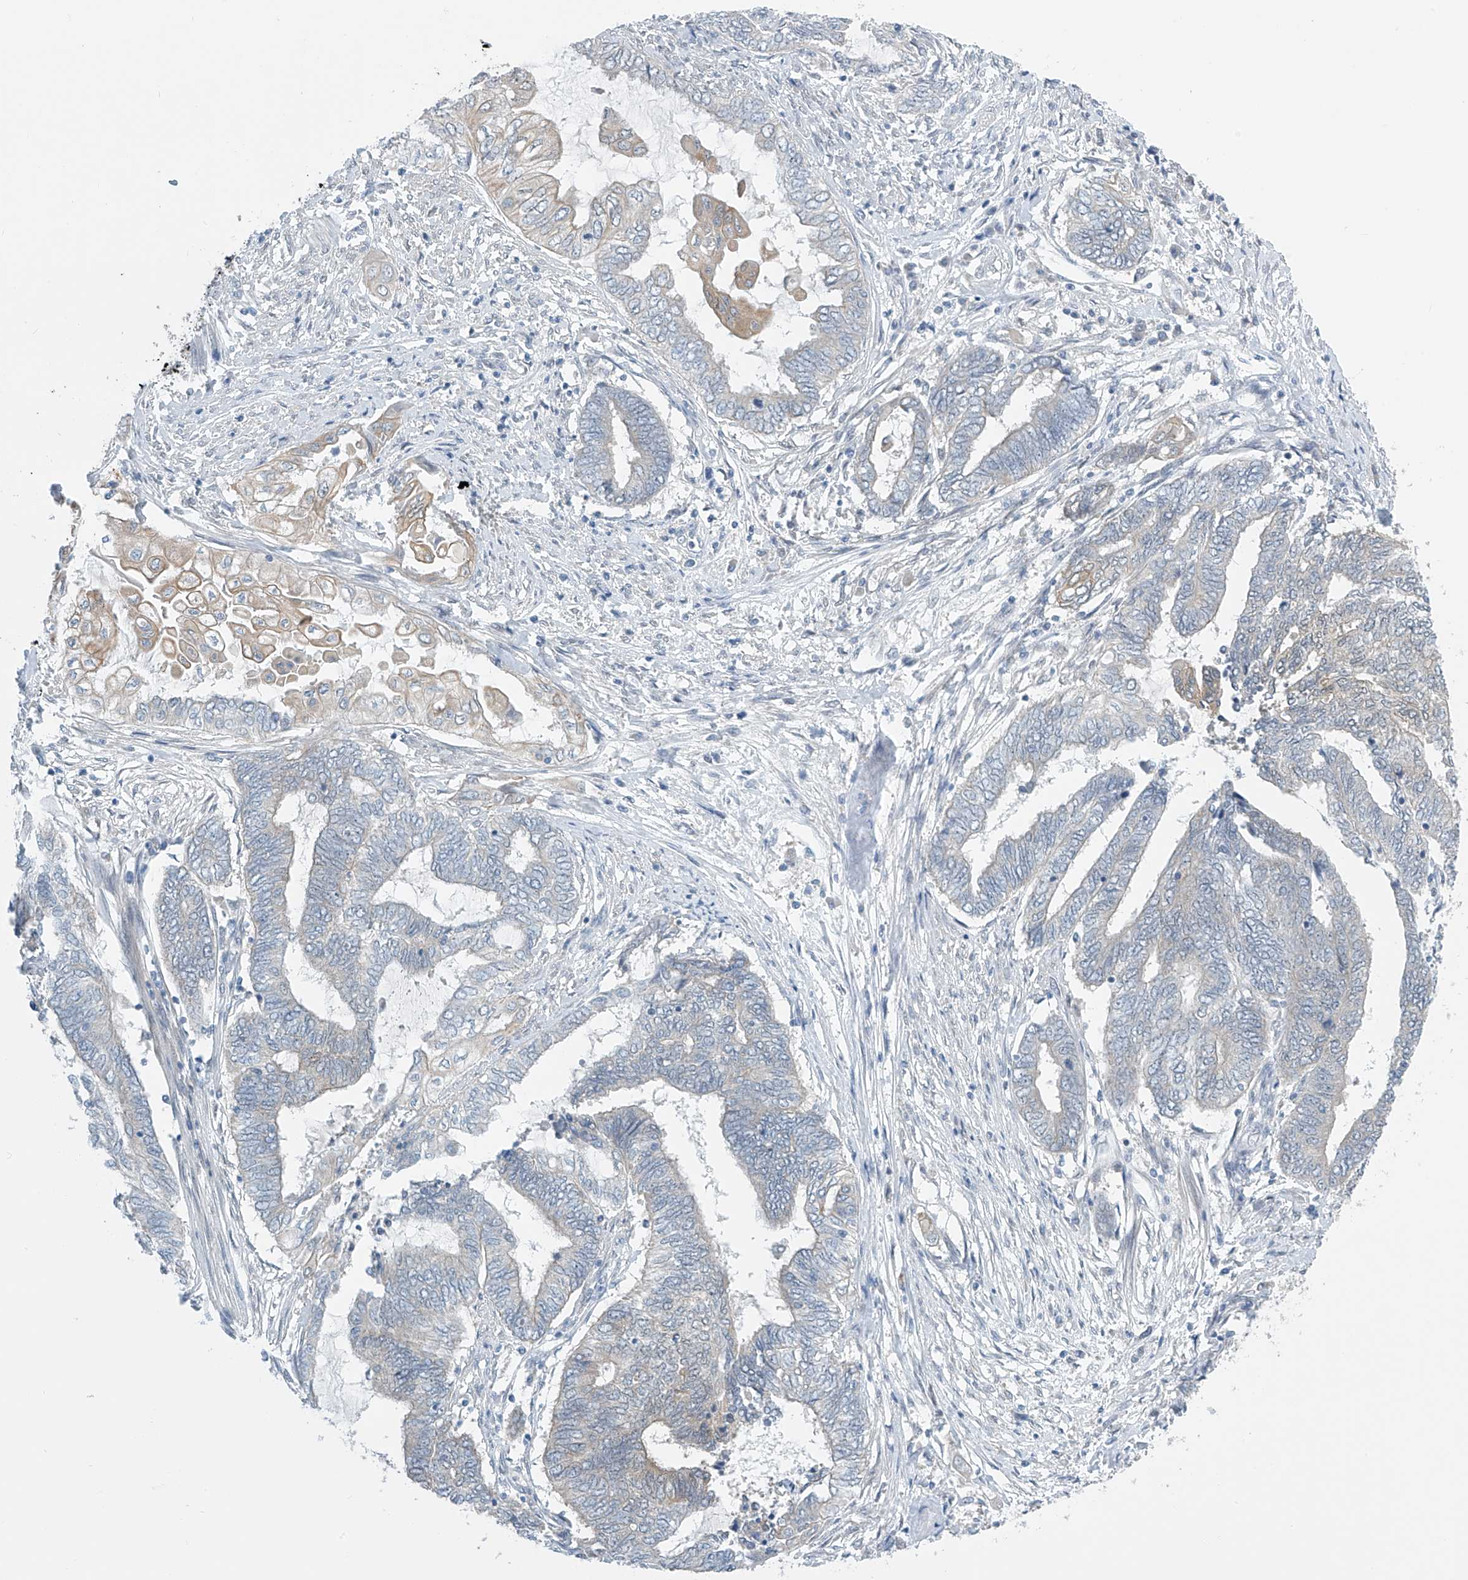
{"staining": {"intensity": "negative", "quantity": "none", "location": "none"}, "tissue": "endometrial cancer", "cell_type": "Tumor cells", "image_type": "cancer", "snomed": [{"axis": "morphology", "description": "Adenocarcinoma, NOS"}, {"axis": "topography", "description": "Uterus"}, {"axis": "topography", "description": "Endometrium"}], "caption": "This image is of endometrial cancer stained with IHC to label a protein in brown with the nuclei are counter-stained blue. There is no staining in tumor cells. Nuclei are stained in blue.", "gene": "APLF", "patient": {"sex": "female", "age": 70}}